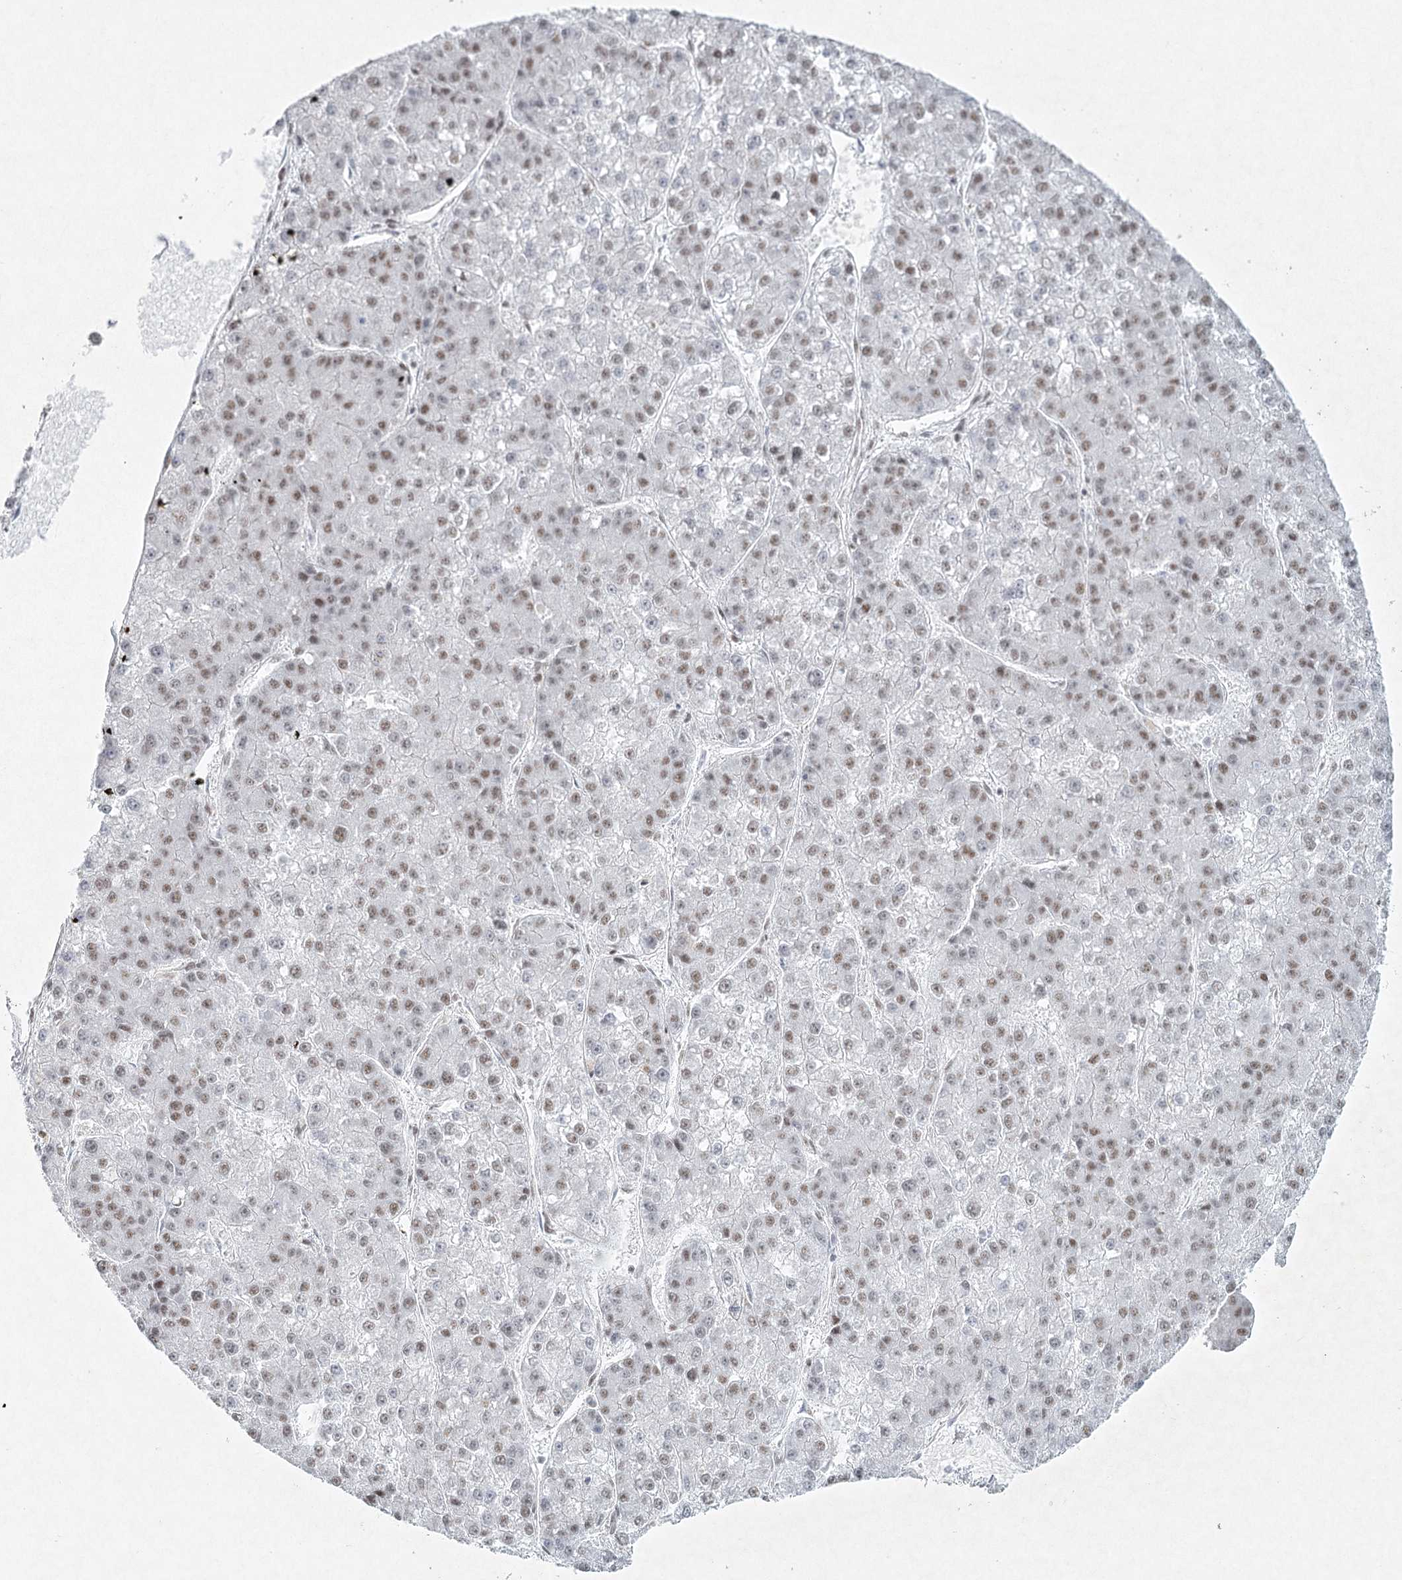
{"staining": {"intensity": "weak", "quantity": ">75%", "location": "nuclear"}, "tissue": "liver cancer", "cell_type": "Tumor cells", "image_type": "cancer", "snomed": [{"axis": "morphology", "description": "Carcinoma, Hepatocellular, NOS"}, {"axis": "topography", "description": "Liver"}], "caption": "Protein staining exhibits weak nuclear expression in approximately >75% of tumor cells in liver cancer. Nuclei are stained in blue.", "gene": "U2SURP", "patient": {"sex": "female", "age": 73}}